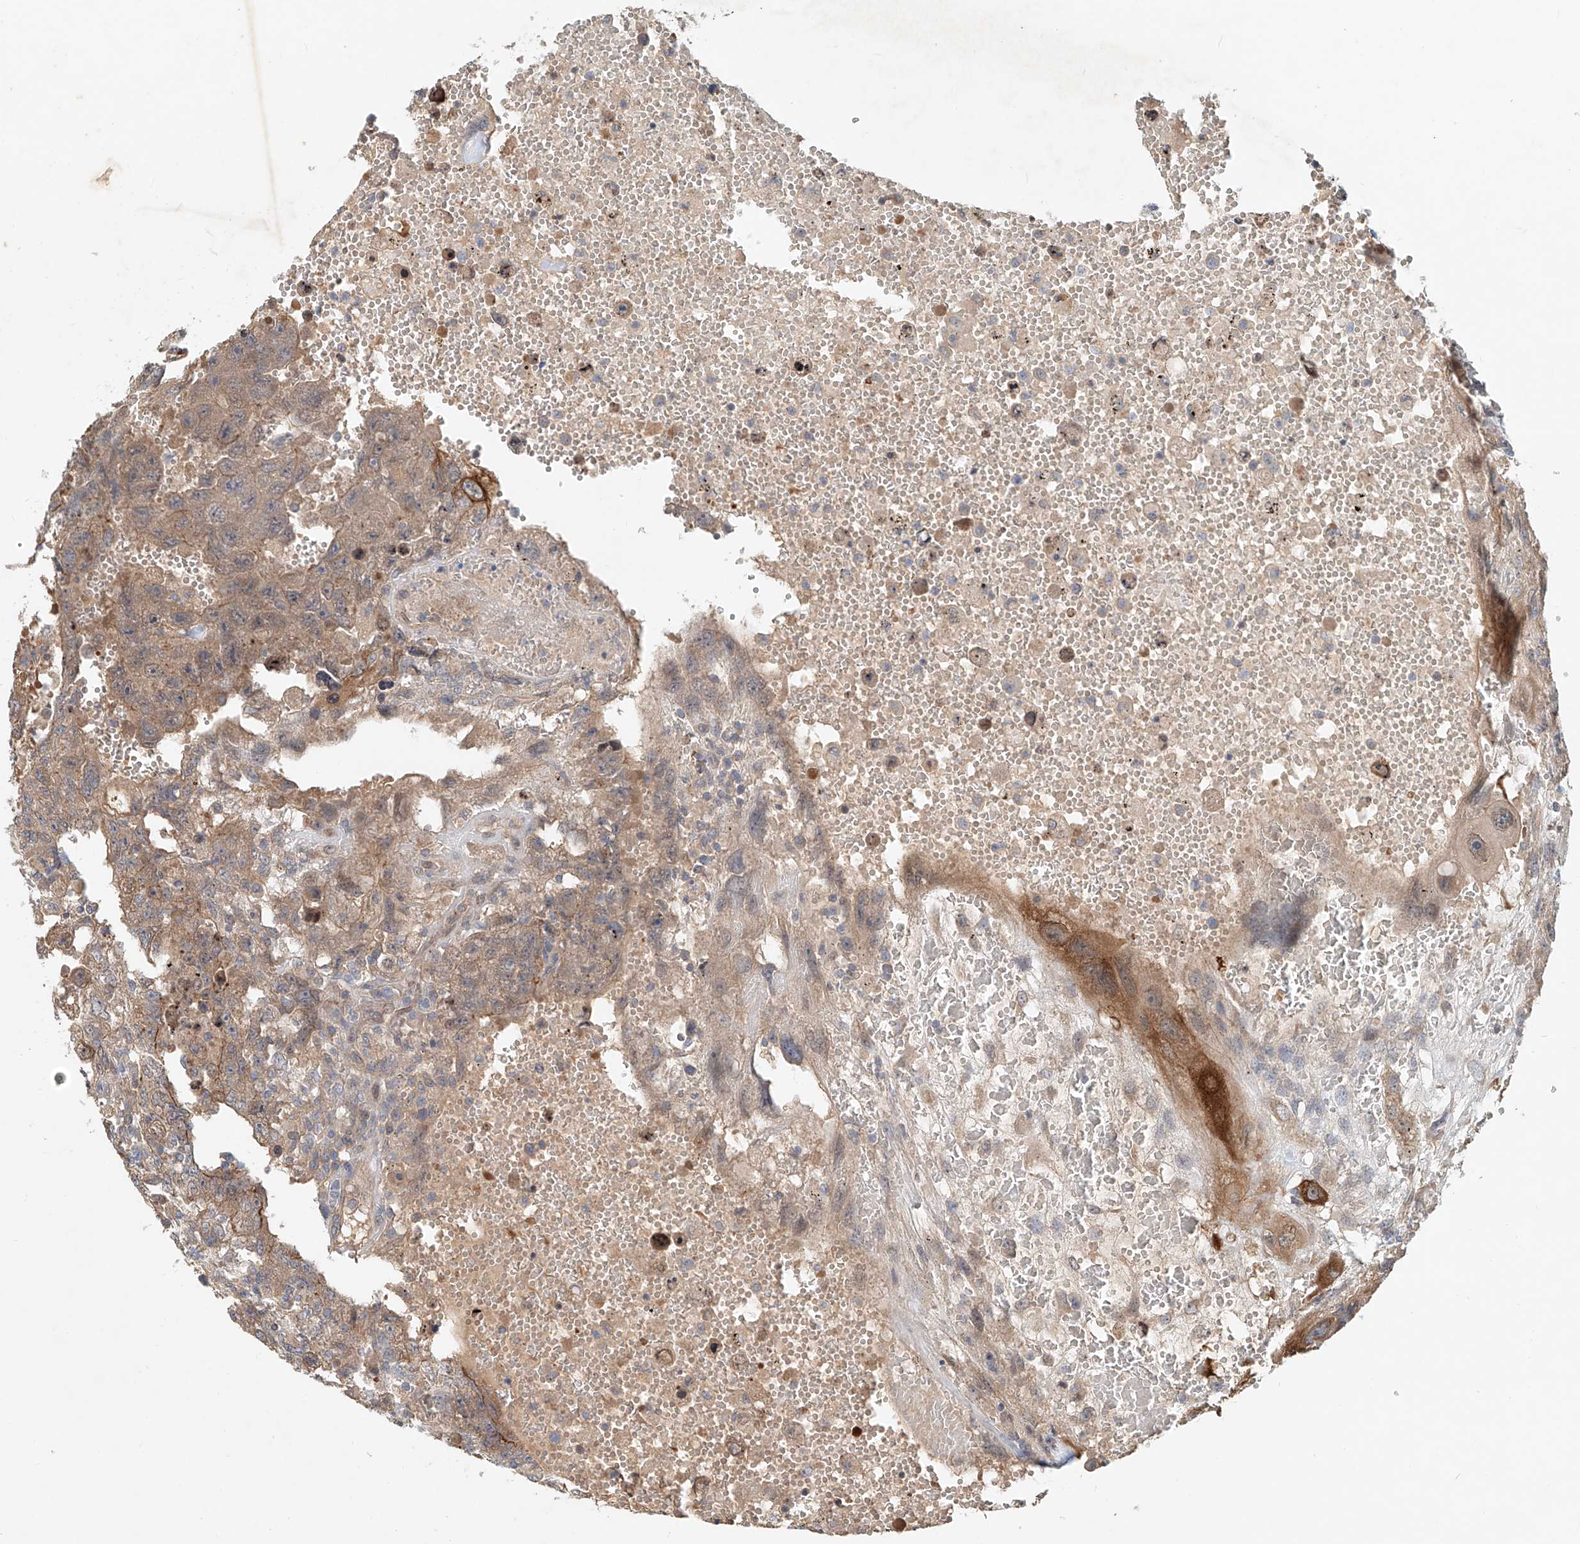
{"staining": {"intensity": "moderate", "quantity": "25%-75%", "location": "cytoplasmic/membranous"}, "tissue": "testis cancer", "cell_type": "Tumor cells", "image_type": "cancer", "snomed": [{"axis": "morphology", "description": "Carcinoma, Embryonal, NOS"}, {"axis": "topography", "description": "Testis"}], "caption": "Immunohistochemistry histopathology image of neoplastic tissue: testis cancer (embryonal carcinoma) stained using immunohistochemistry shows medium levels of moderate protein expression localized specifically in the cytoplasmic/membranous of tumor cells, appearing as a cytoplasmic/membranous brown color.", "gene": "SASH1", "patient": {"sex": "male", "age": 26}}